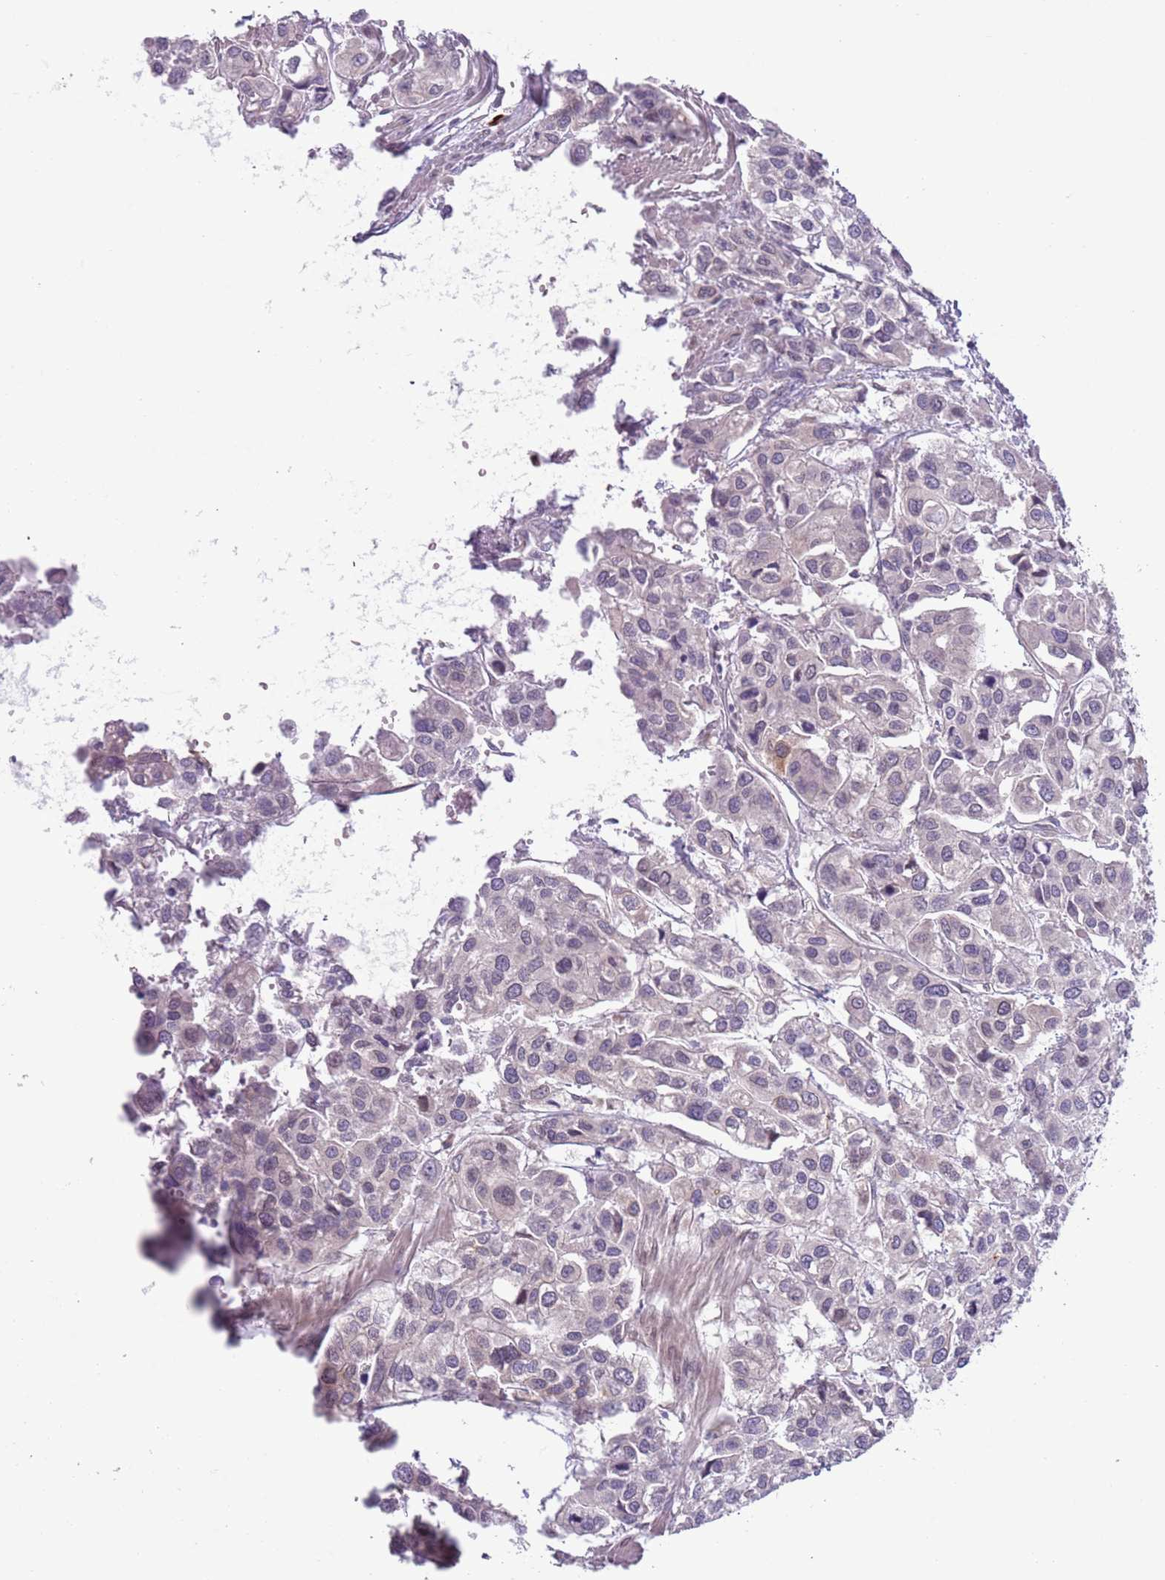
{"staining": {"intensity": "negative", "quantity": "none", "location": "none"}, "tissue": "urothelial cancer", "cell_type": "Tumor cells", "image_type": "cancer", "snomed": [{"axis": "morphology", "description": "Urothelial carcinoma, High grade"}, {"axis": "topography", "description": "Urinary bladder"}], "caption": "This is an IHC photomicrograph of urothelial carcinoma (high-grade). There is no staining in tumor cells.", "gene": "CCND2", "patient": {"sex": "male", "age": 67}}